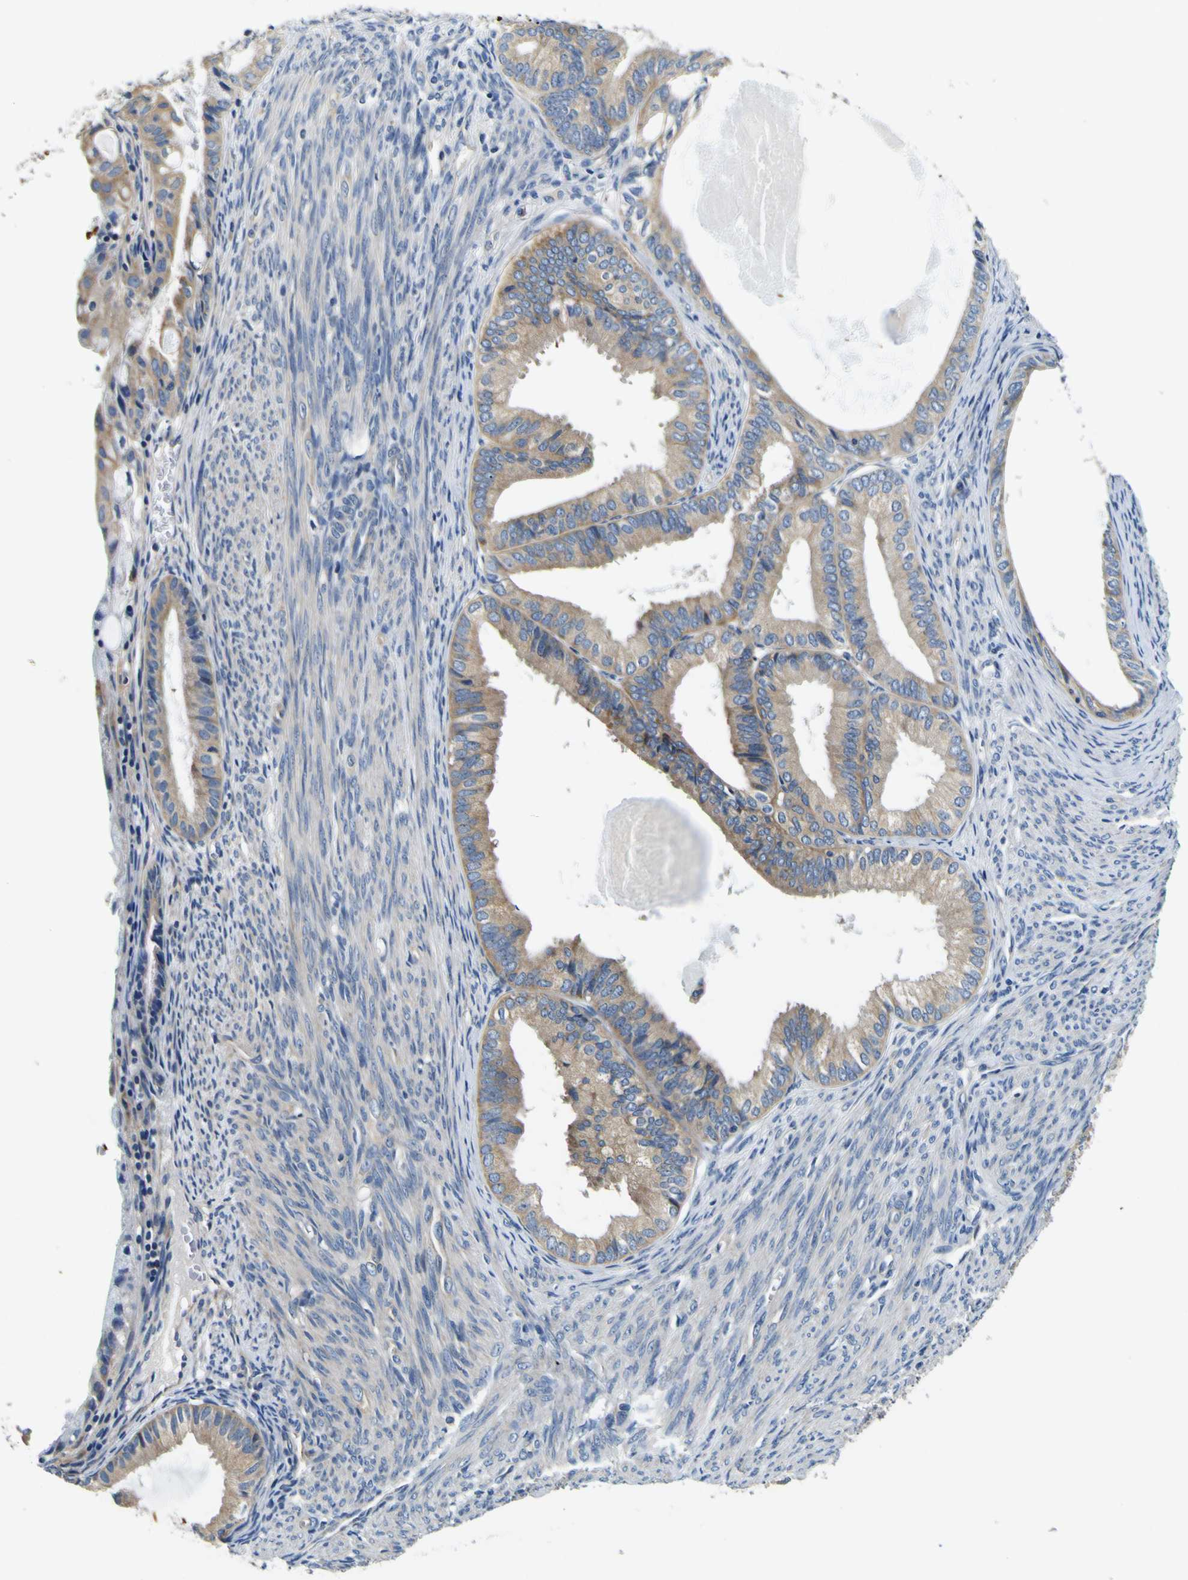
{"staining": {"intensity": "moderate", "quantity": ">75%", "location": "cytoplasmic/membranous"}, "tissue": "endometrial cancer", "cell_type": "Tumor cells", "image_type": "cancer", "snomed": [{"axis": "morphology", "description": "Adenocarcinoma, NOS"}, {"axis": "topography", "description": "Endometrium"}], "caption": "Adenocarcinoma (endometrial) stained with a protein marker displays moderate staining in tumor cells.", "gene": "CLSTN1", "patient": {"sex": "female", "age": 86}}